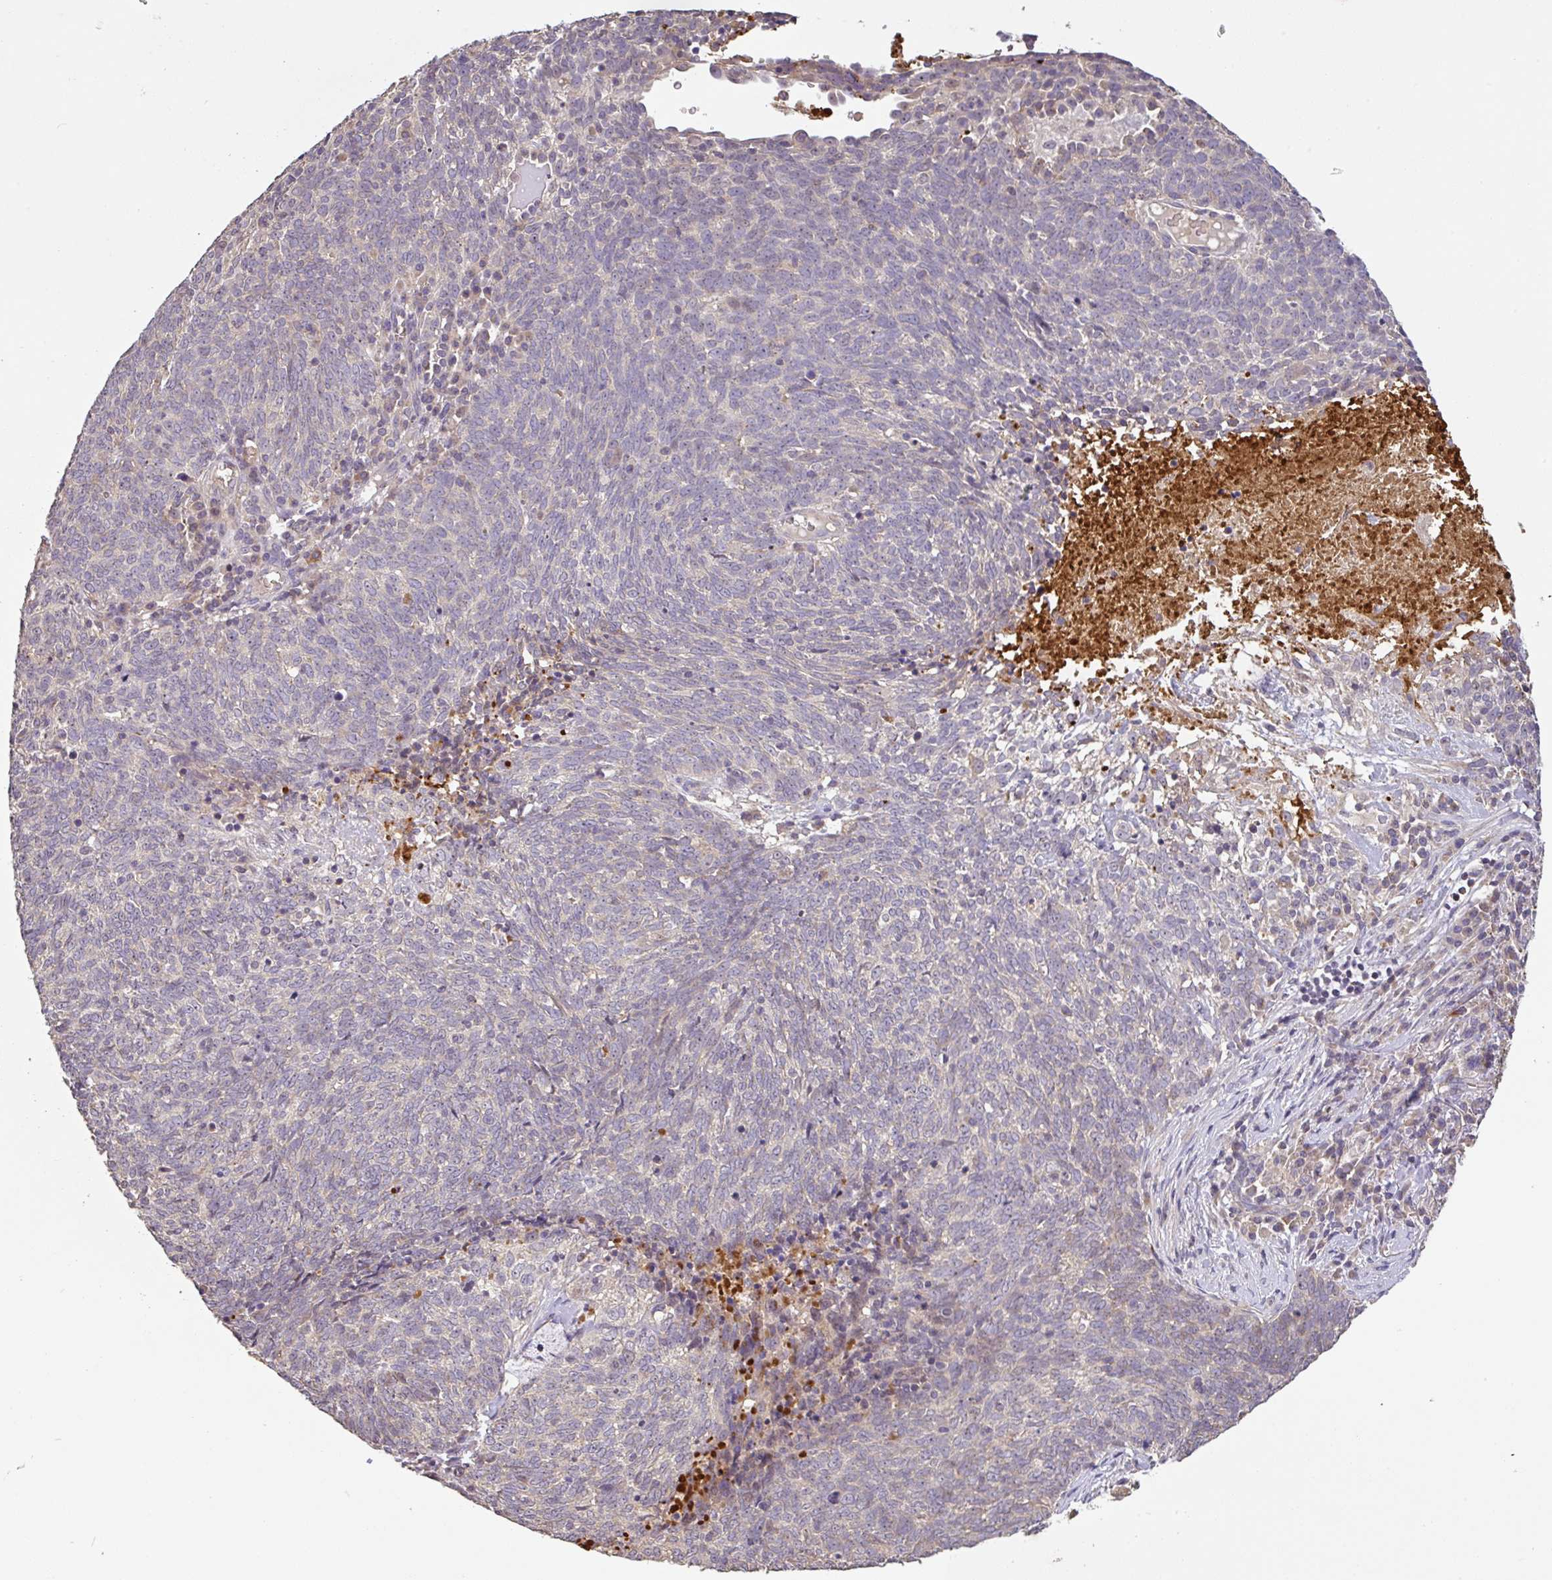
{"staining": {"intensity": "negative", "quantity": "none", "location": "none"}, "tissue": "lung cancer", "cell_type": "Tumor cells", "image_type": "cancer", "snomed": [{"axis": "morphology", "description": "Squamous cell carcinoma, NOS"}, {"axis": "topography", "description": "Lung"}], "caption": "This is an immunohistochemistry photomicrograph of human lung cancer. There is no positivity in tumor cells.", "gene": "C1QTNF9B", "patient": {"sex": "female", "age": 72}}